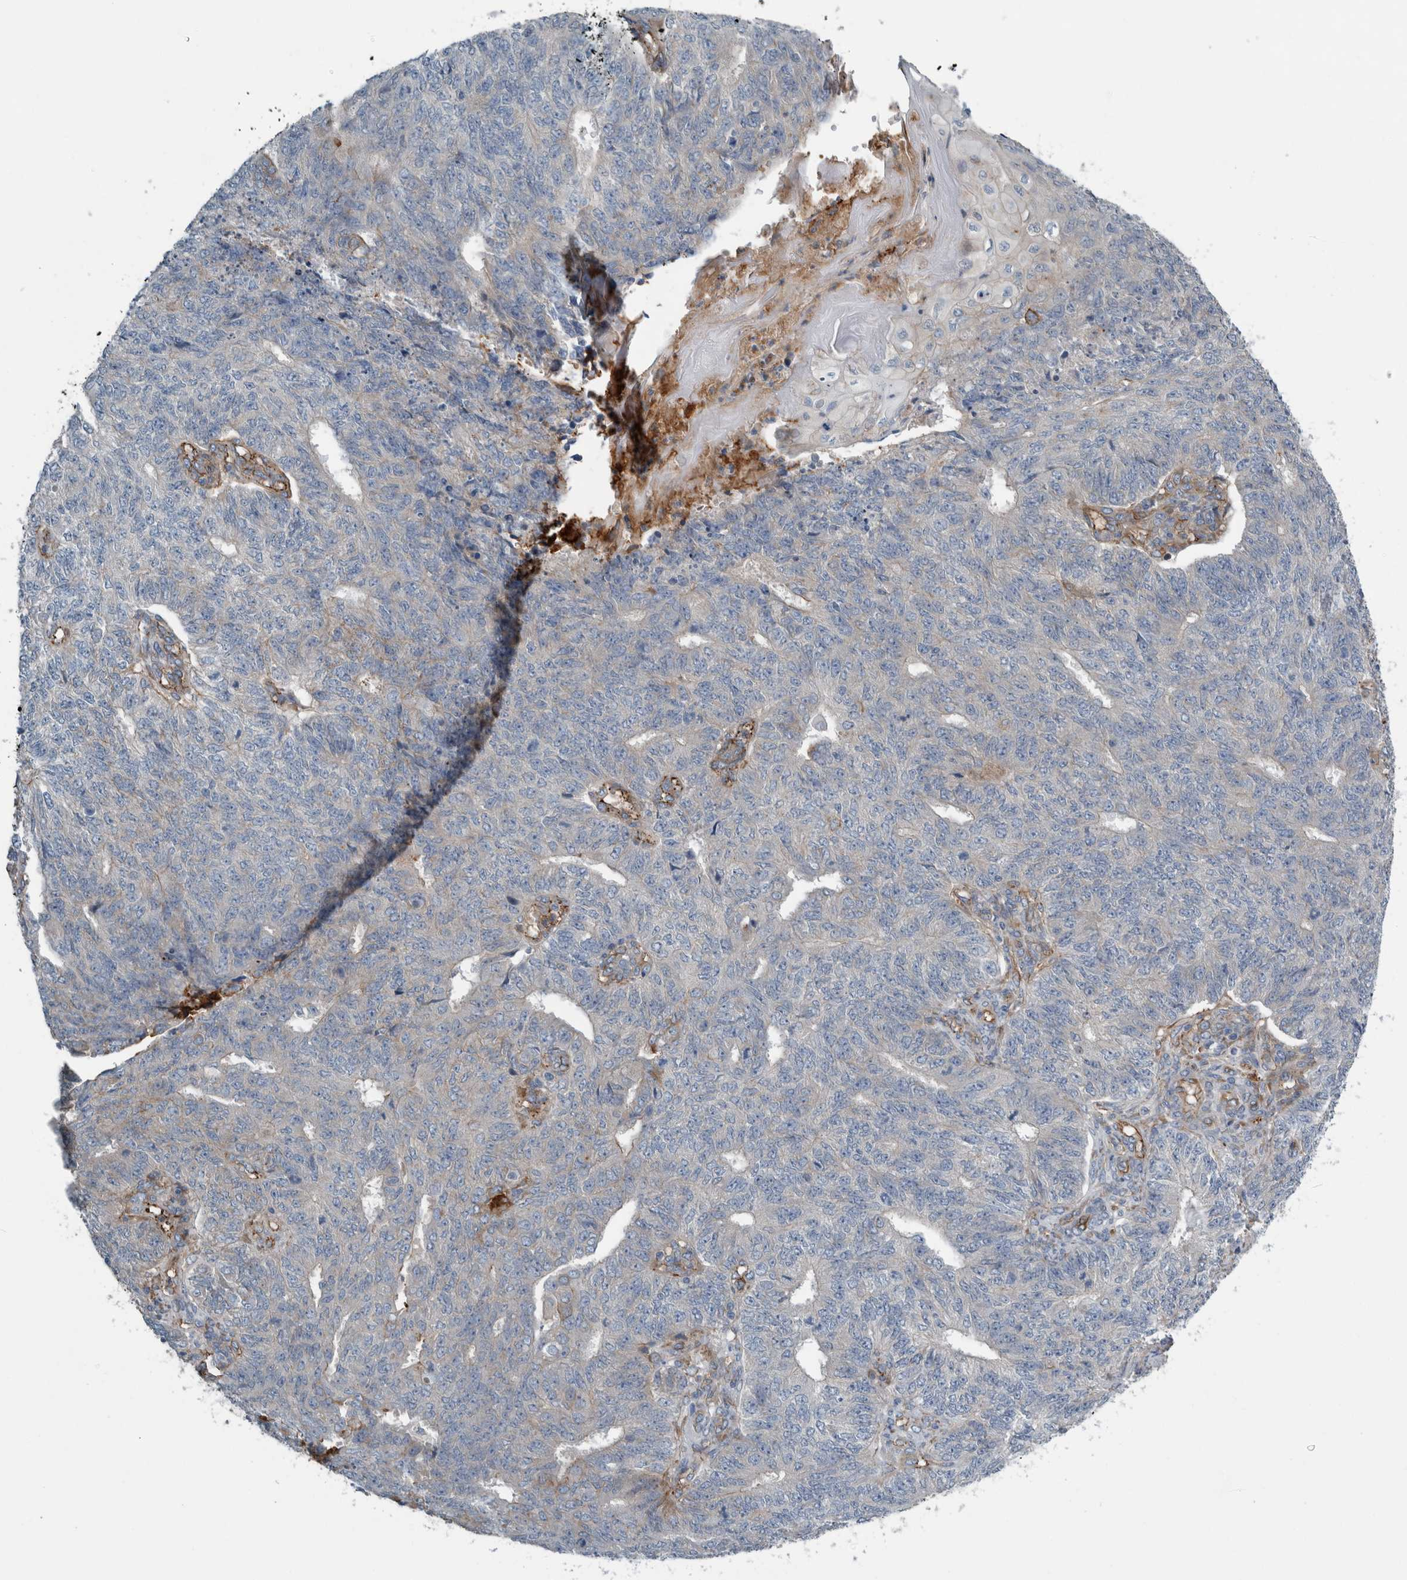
{"staining": {"intensity": "negative", "quantity": "none", "location": "none"}, "tissue": "endometrial cancer", "cell_type": "Tumor cells", "image_type": "cancer", "snomed": [{"axis": "morphology", "description": "Adenocarcinoma, NOS"}, {"axis": "topography", "description": "Endometrium"}], "caption": "Human endometrial cancer stained for a protein using IHC demonstrates no expression in tumor cells.", "gene": "GLT8D2", "patient": {"sex": "female", "age": 32}}